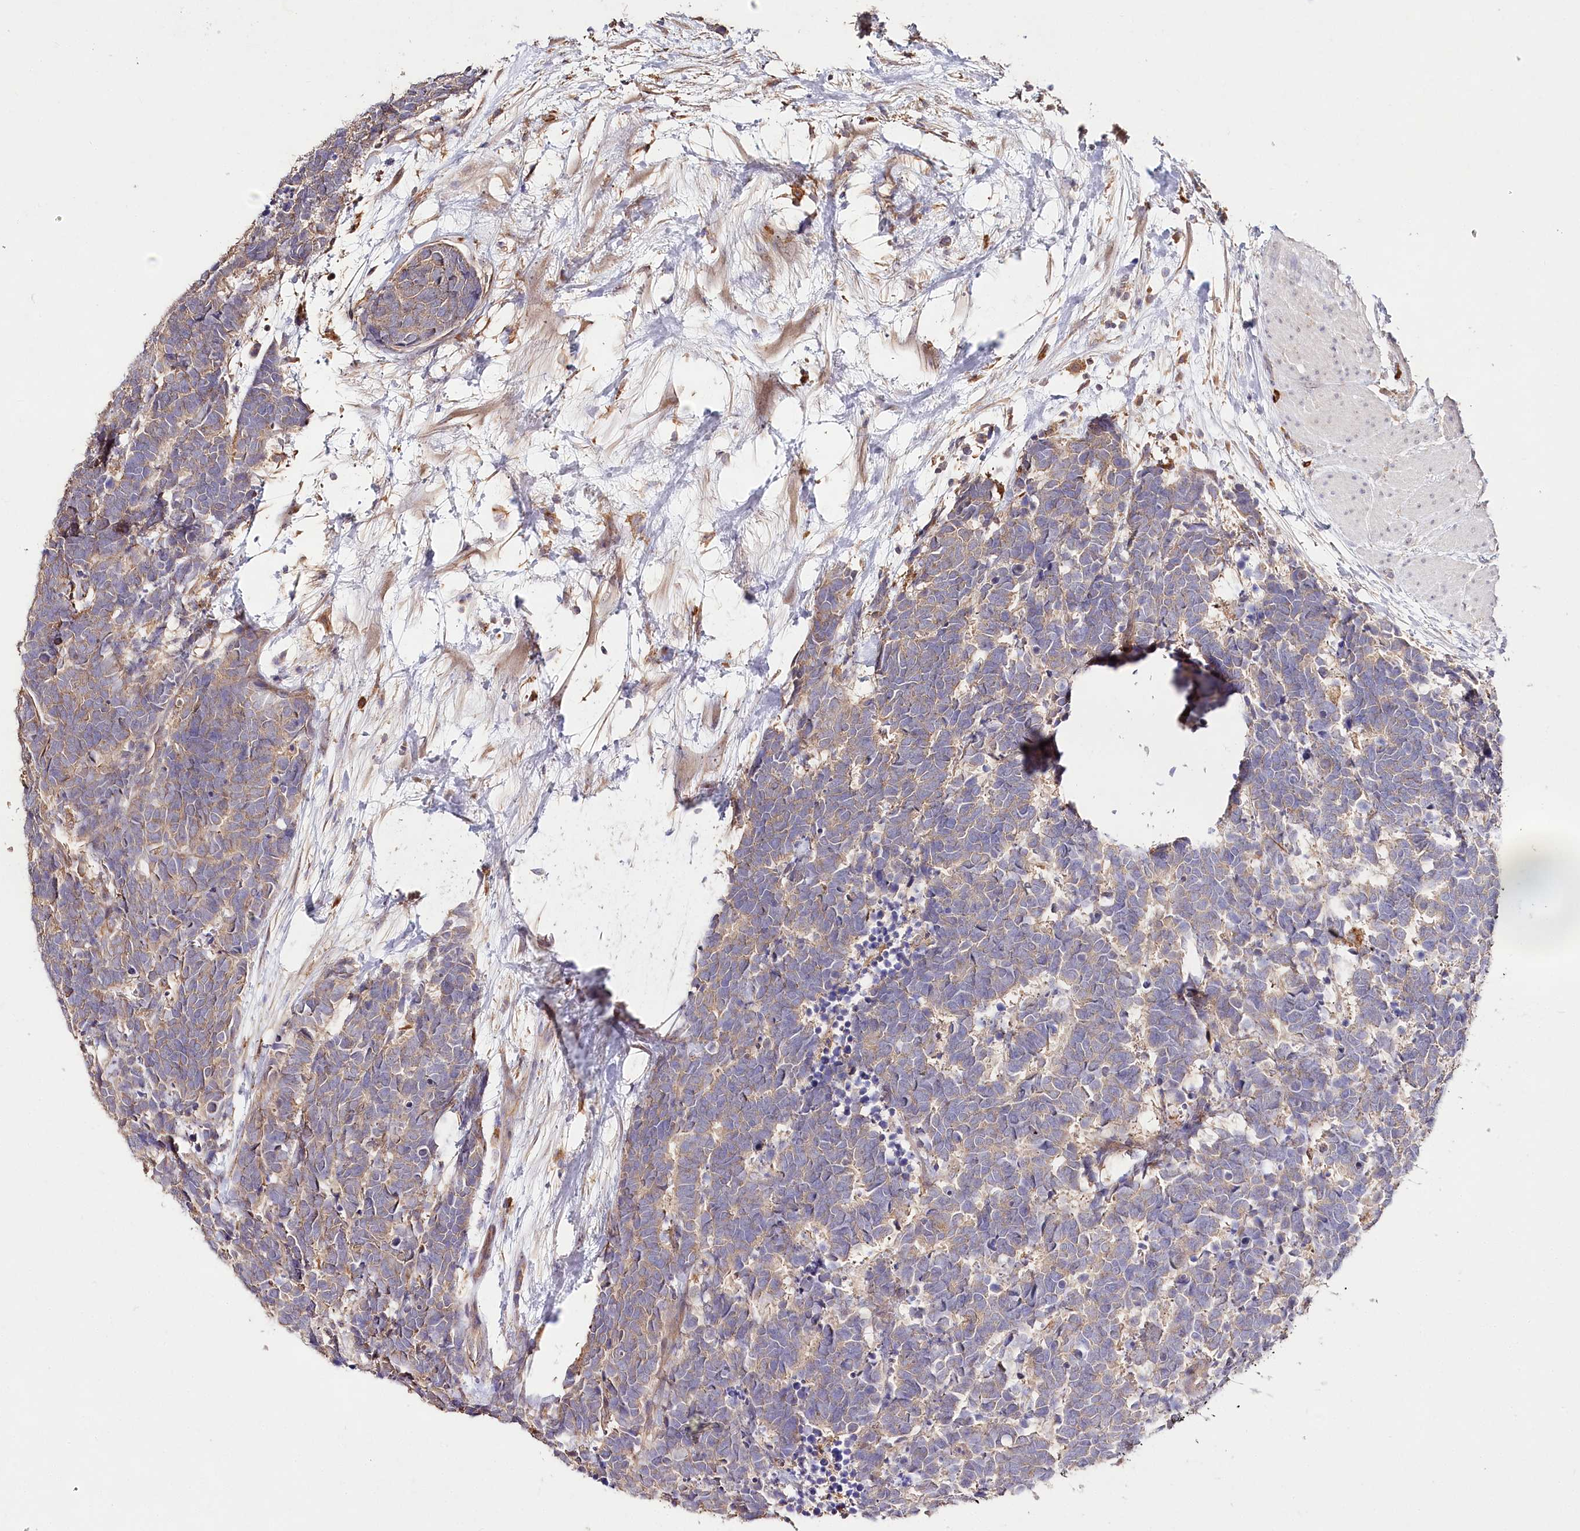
{"staining": {"intensity": "weak", "quantity": ">75%", "location": "cytoplasmic/membranous"}, "tissue": "carcinoid", "cell_type": "Tumor cells", "image_type": "cancer", "snomed": [{"axis": "morphology", "description": "Carcinoma, NOS"}, {"axis": "morphology", "description": "Carcinoid, malignant, NOS"}, {"axis": "topography", "description": "Urinary bladder"}], "caption": "Brown immunohistochemical staining in human malignant carcinoid exhibits weak cytoplasmic/membranous staining in approximately >75% of tumor cells.", "gene": "DMXL1", "patient": {"sex": "male", "age": 57}}